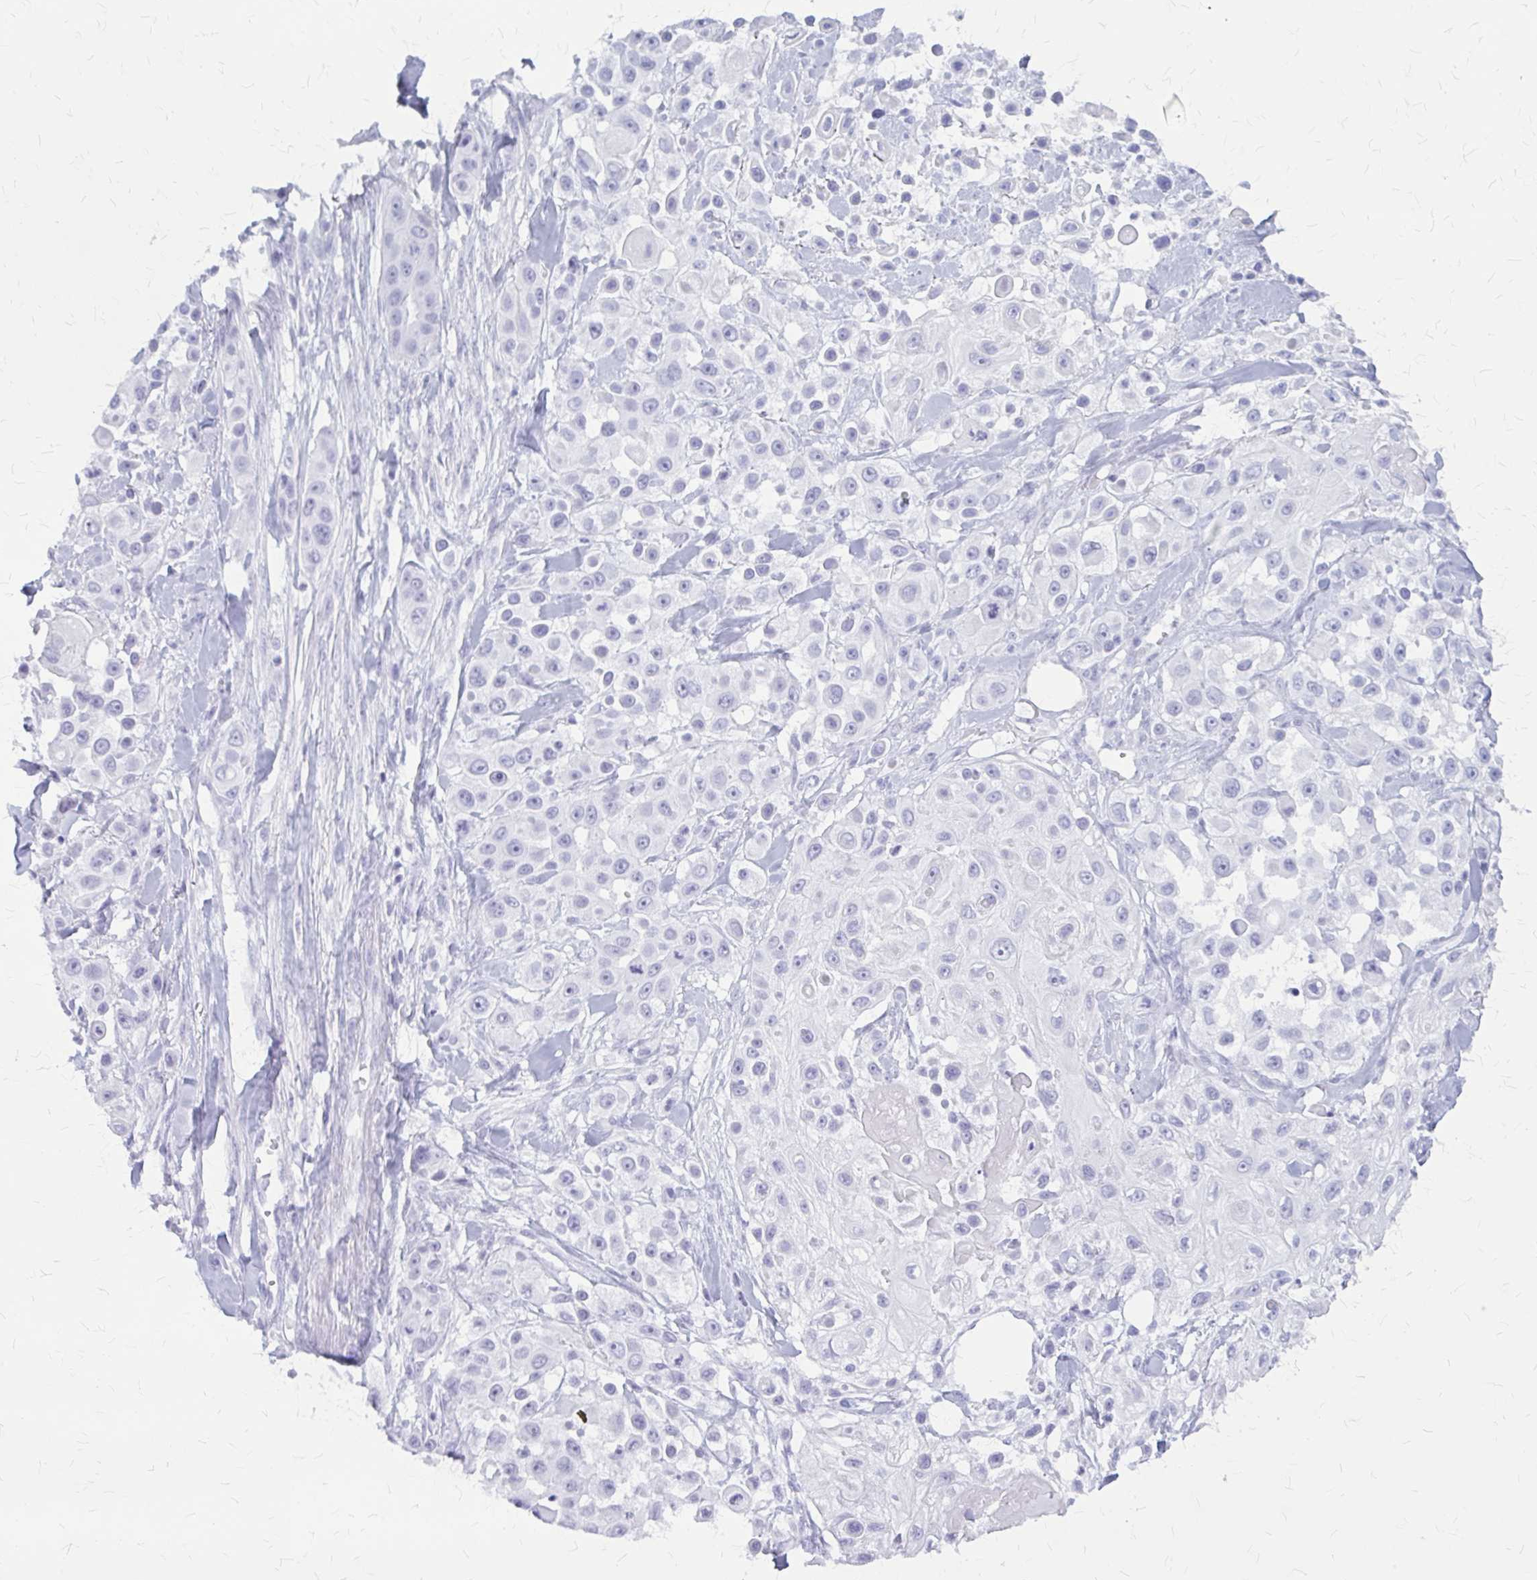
{"staining": {"intensity": "negative", "quantity": "none", "location": "none"}, "tissue": "skin cancer", "cell_type": "Tumor cells", "image_type": "cancer", "snomed": [{"axis": "morphology", "description": "Squamous cell carcinoma, NOS"}, {"axis": "topography", "description": "Skin"}], "caption": "Squamous cell carcinoma (skin) was stained to show a protein in brown. There is no significant expression in tumor cells.", "gene": "KLHDC7A", "patient": {"sex": "male", "age": 63}}